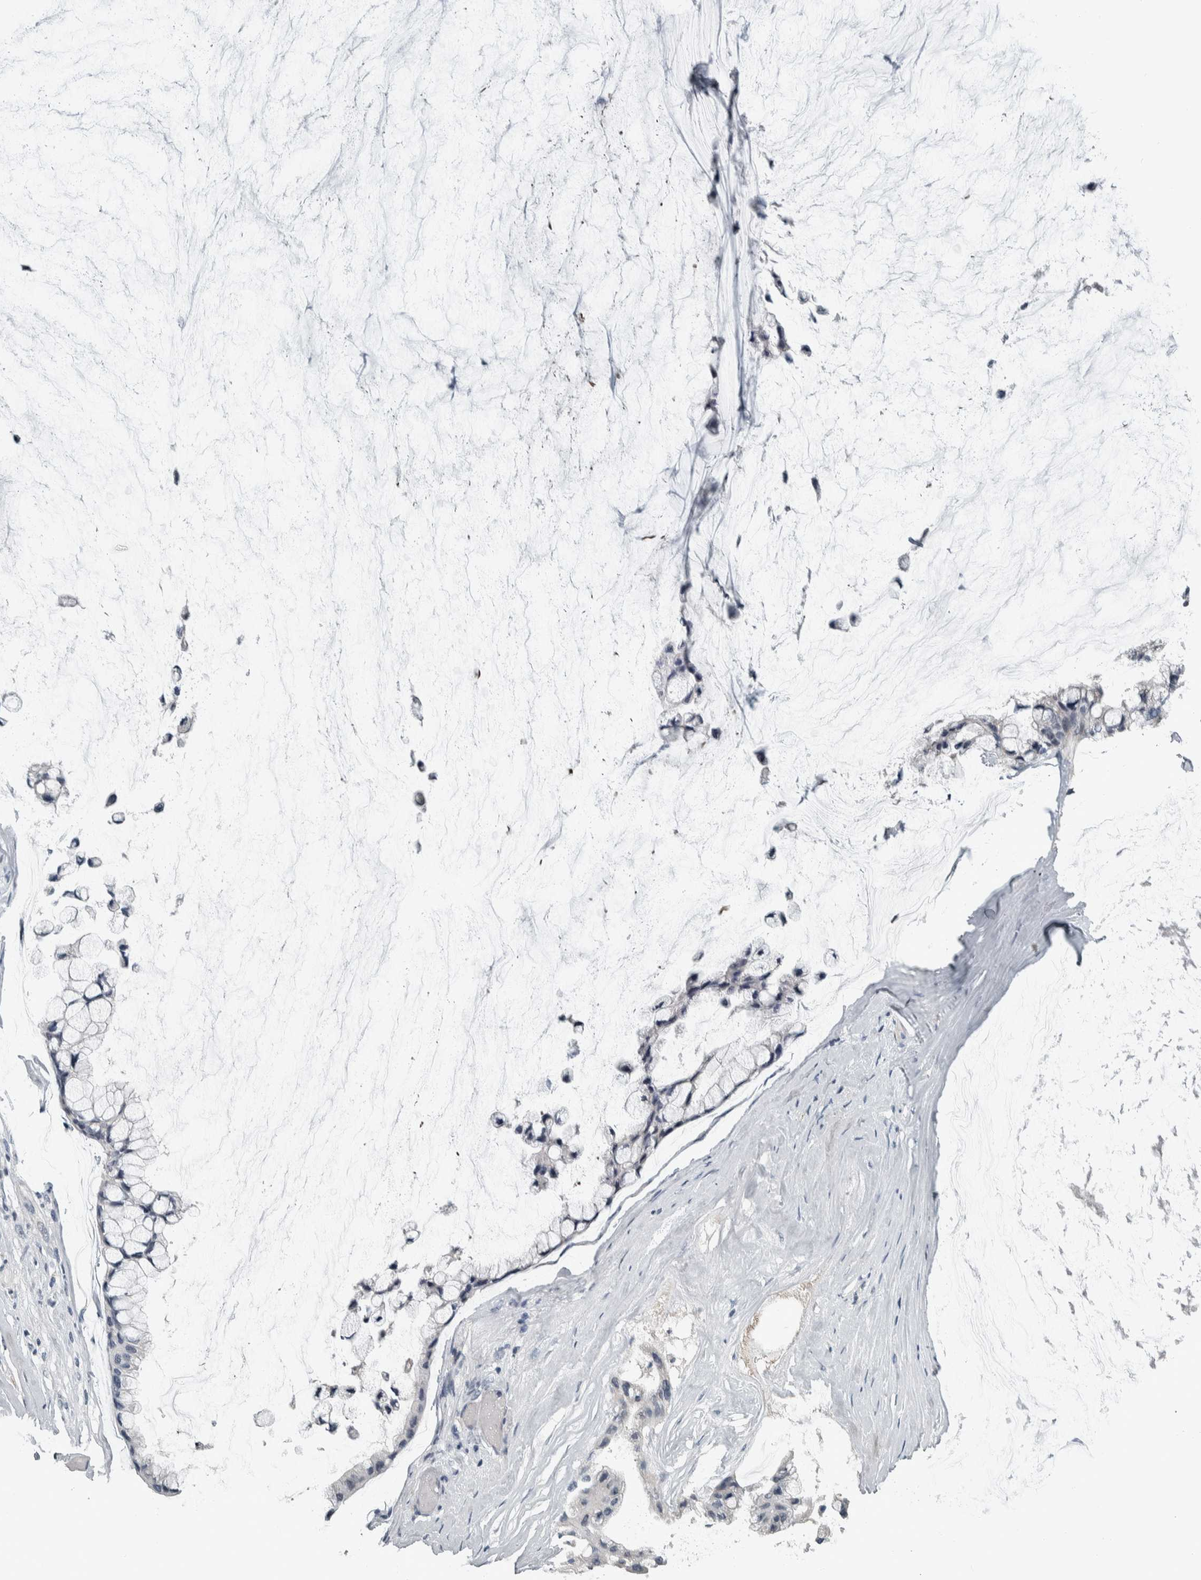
{"staining": {"intensity": "negative", "quantity": "none", "location": "none"}, "tissue": "ovarian cancer", "cell_type": "Tumor cells", "image_type": "cancer", "snomed": [{"axis": "morphology", "description": "Cystadenocarcinoma, mucinous, NOS"}, {"axis": "topography", "description": "Ovary"}], "caption": "Immunohistochemistry of ovarian cancer (mucinous cystadenocarcinoma) reveals no staining in tumor cells.", "gene": "CAVIN4", "patient": {"sex": "female", "age": 39}}